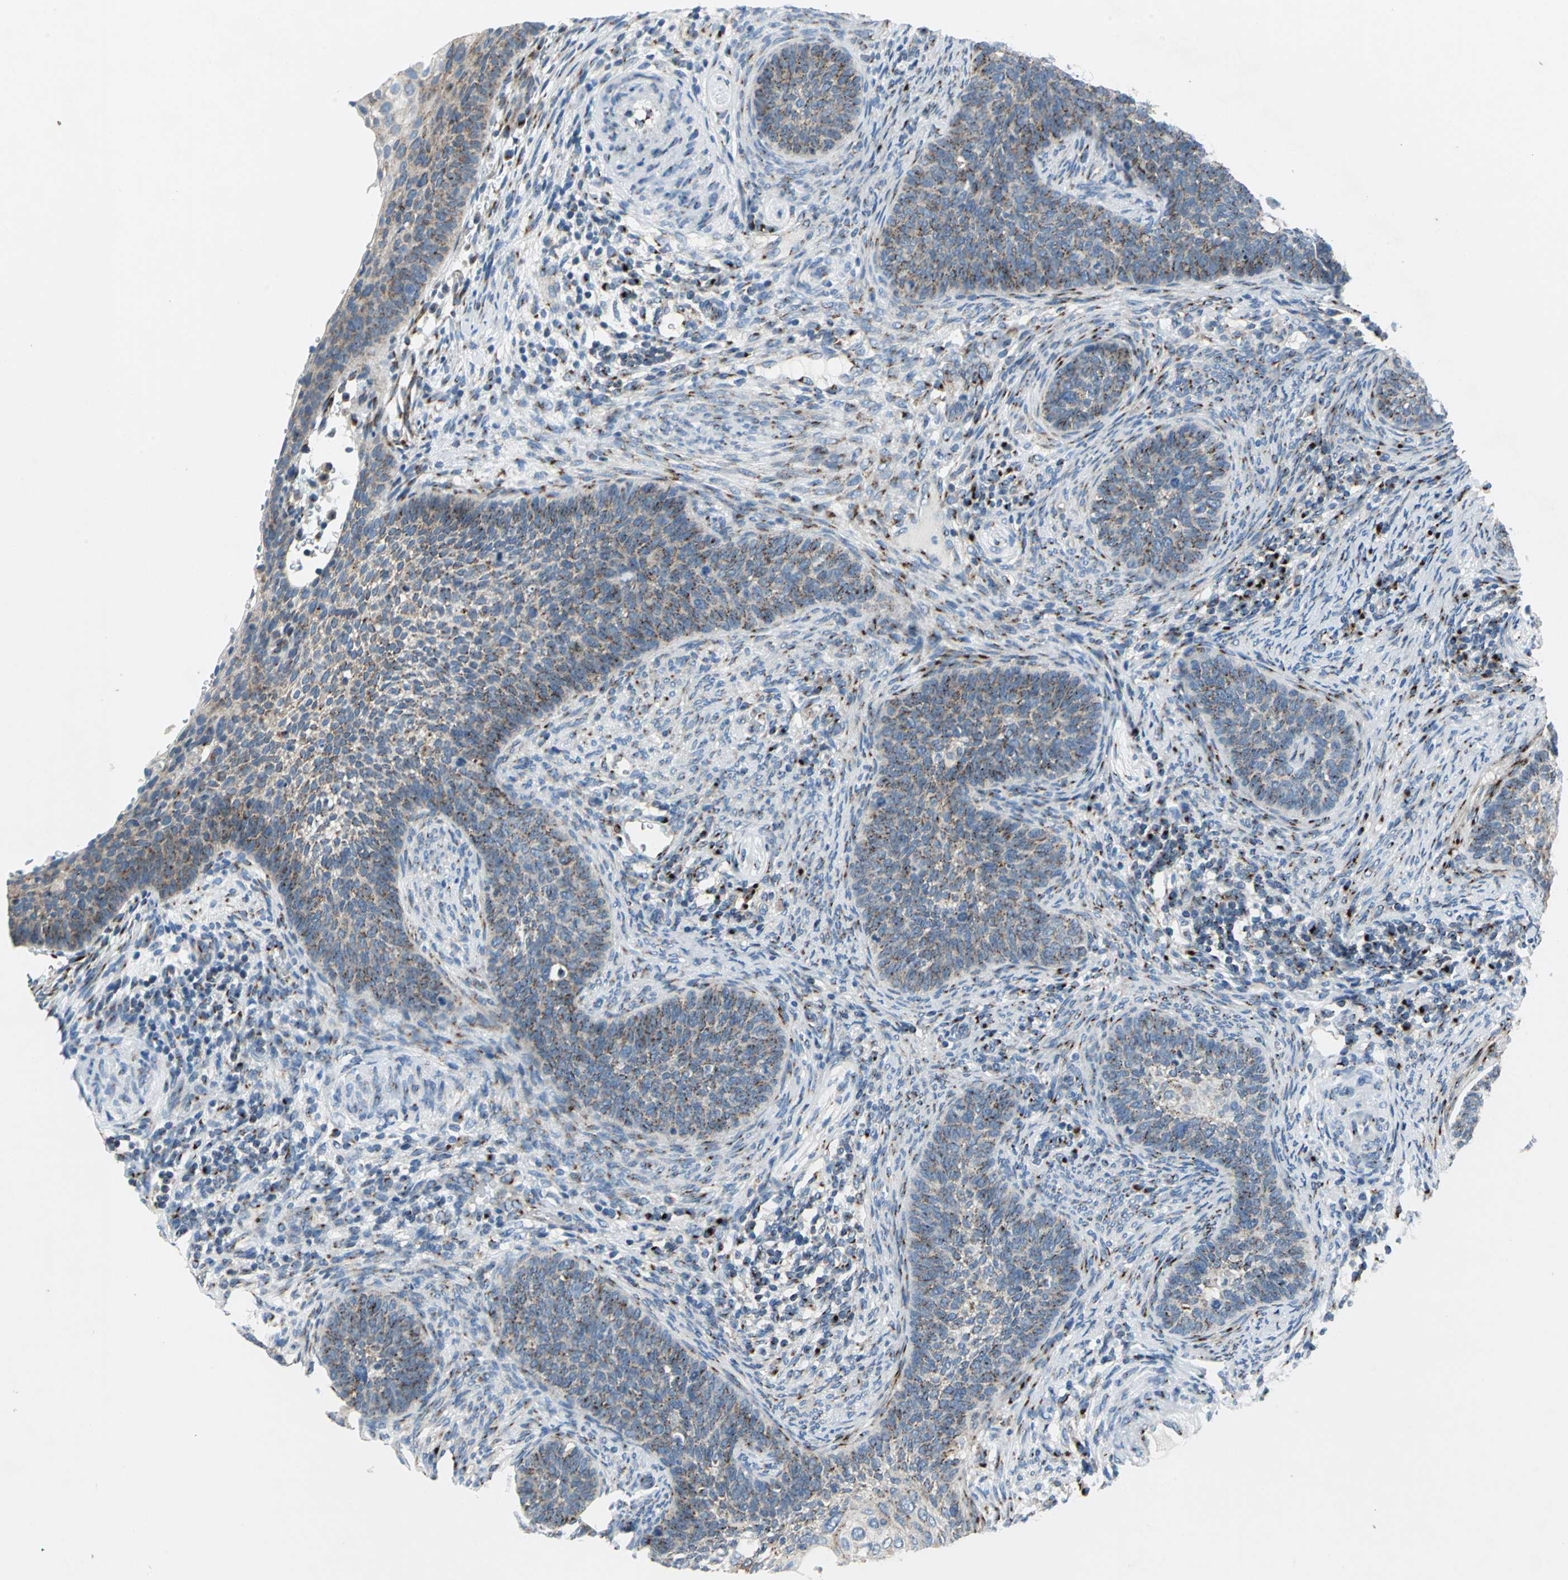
{"staining": {"intensity": "moderate", "quantity": ">75%", "location": "cytoplasmic/membranous"}, "tissue": "cervical cancer", "cell_type": "Tumor cells", "image_type": "cancer", "snomed": [{"axis": "morphology", "description": "Squamous cell carcinoma, NOS"}, {"axis": "topography", "description": "Cervix"}], "caption": "The micrograph displays immunohistochemical staining of cervical cancer. There is moderate cytoplasmic/membranous expression is present in approximately >75% of tumor cells.", "gene": "GPR3", "patient": {"sex": "female", "age": 33}}